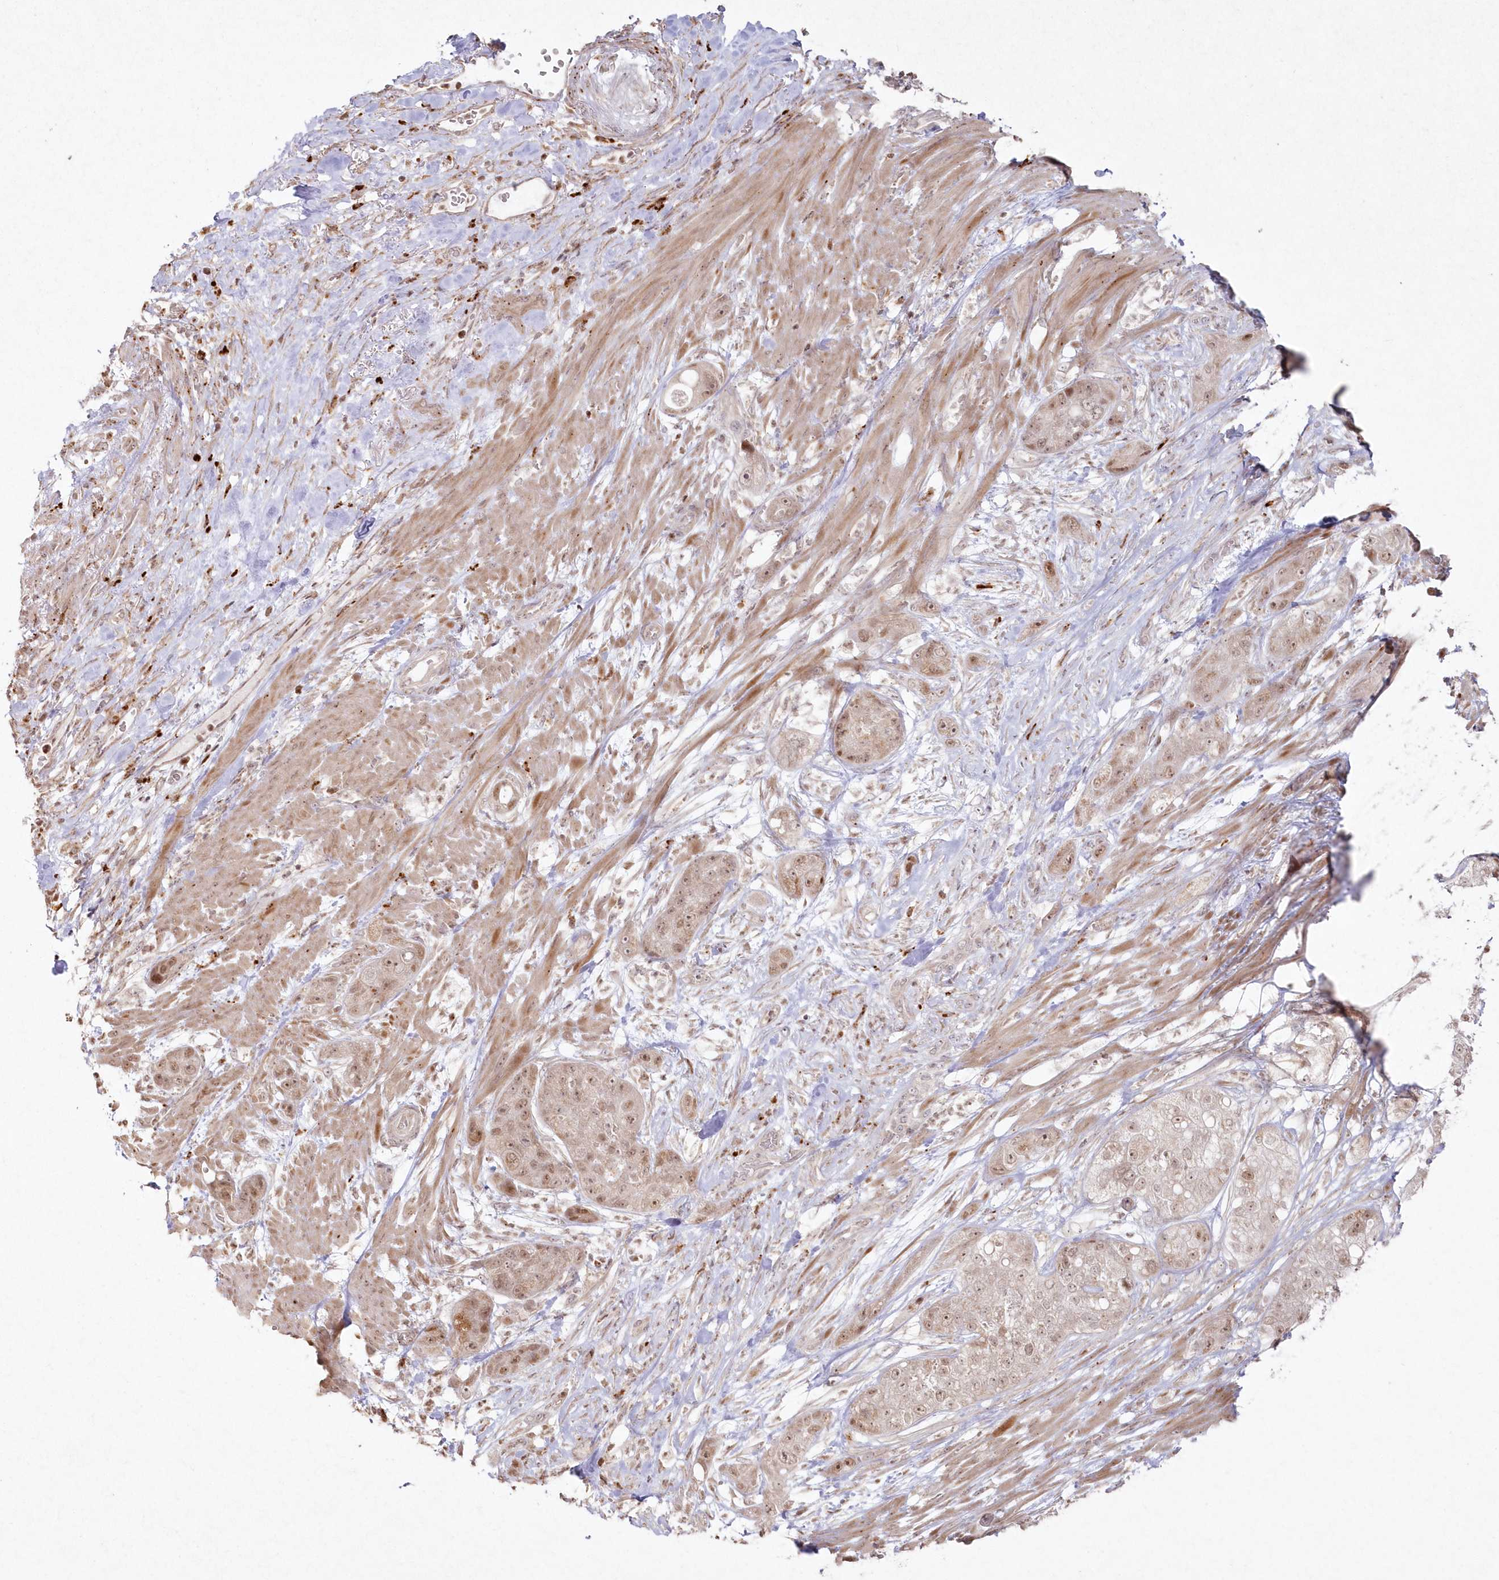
{"staining": {"intensity": "weak", "quantity": ">75%", "location": "cytoplasmic/membranous,nuclear"}, "tissue": "pancreatic cancer", "cell_type": "Tumor cells", "image_type": "cancer", "snomed": [{"axis": "morphology", "description": "Adenocarcinoma, NOS"}, {"axis": "topography", "description": "Pancreas"}], "caption": "Approximately >75% of tumor cells in pancreatic cancer (adenocarcinoma) show weak cytoplasmic/membranous and nuclear protein expression as visualized by brown immunohistochemical staining.", "gene": "ARSB", "patient": {"sex": "female", "age": 78}}